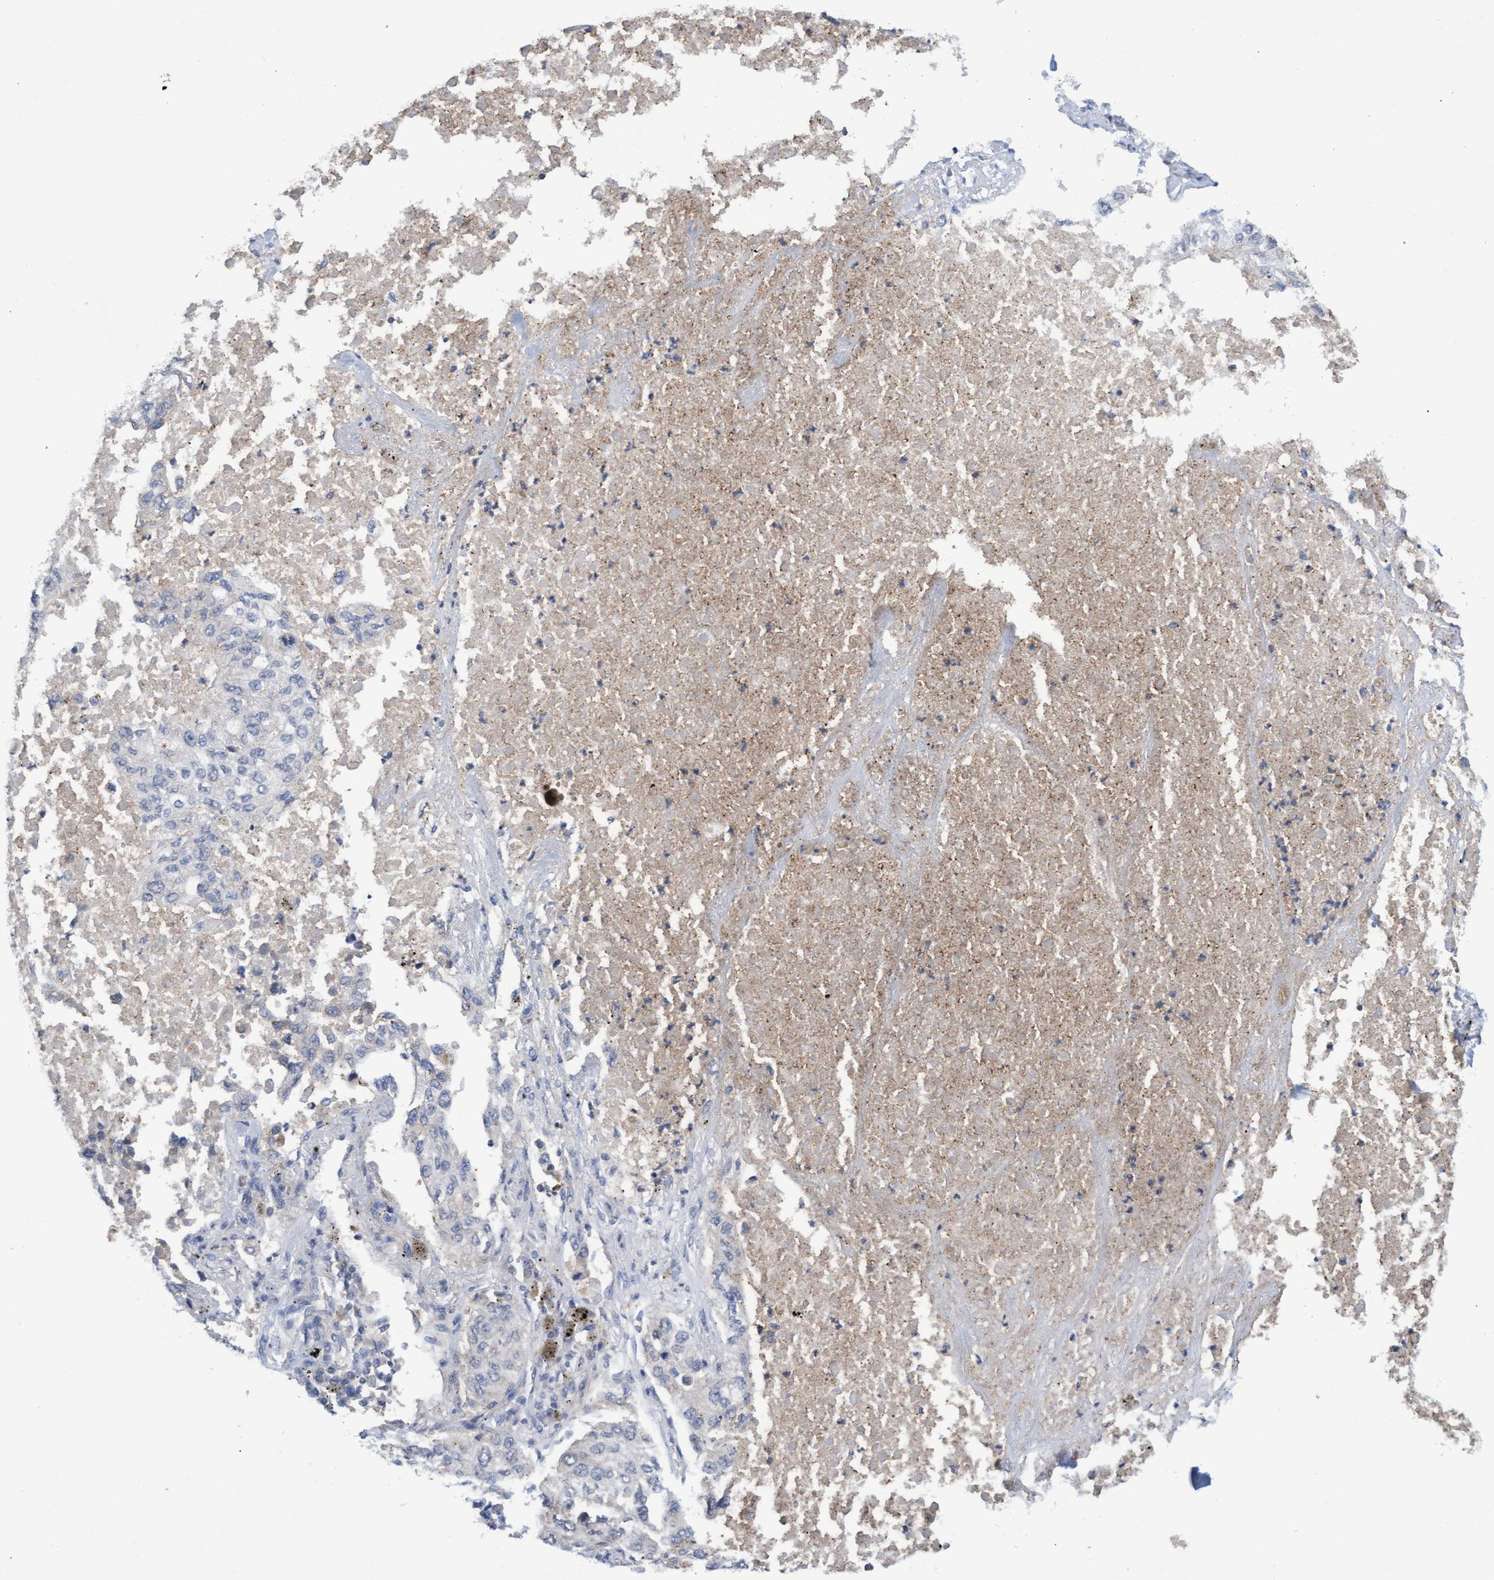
{"staining": {"intensity": "negative", "quantity": "none", "location": "none"}, "tissue": "lung cancer", "cell_type": "Tumor cells", "image_type": "cancer", "snomed": [{"axis": "morphology", "description": "Inflammation, NOS"}, {"axis": "morphology", "description": "Adenocarcinoma, NOS"}, {"axis": "topography", "description": "Lung"}], "caption": "This is an immunohistochemistry micrograph of lung adenocarcinoma. There is no staining in tumor cells.", "gene": "ABCF2", "patient": {"sex": "male", "age": 63}}